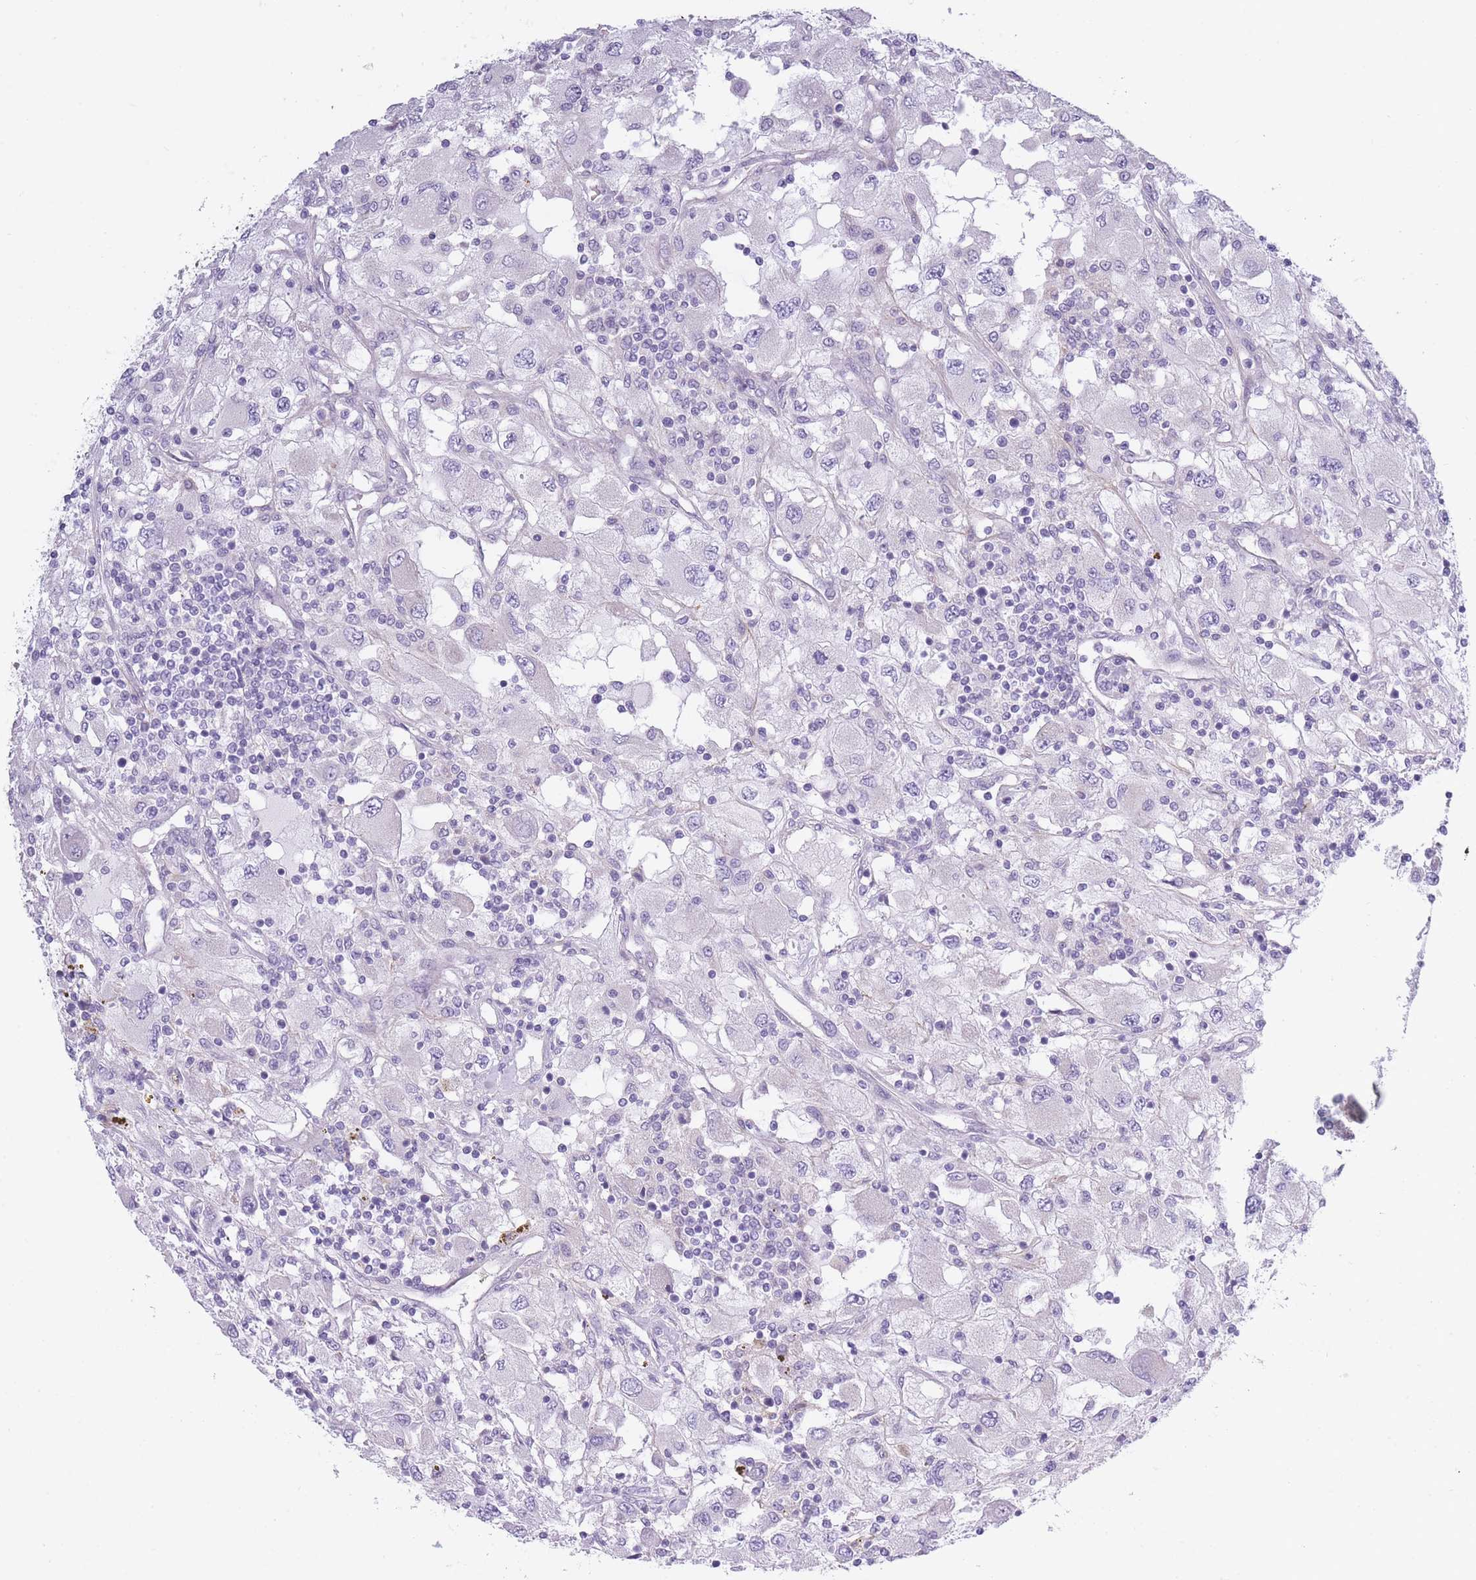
{"staining": {"intensity": "negative", "quantity": "none", "location": "none"}, "tissue": "renal cancer", "cell_type": "Tumor cells", "image_type": "cancer", "snomed": [{"axis": "morphology", "description": "Adenocarcinoma, NOS"}, {"axis": "topography", "description": "Kidney"}], "caption": "Adenocarcinoma (renal) was stained to show a protein in brown. There is no significant positivity in tumor cells. (Brightfield microscopy of DAB (3,3'-diaminobenzidine) immunohistochemistry at high magnification).", "gene": "AP3M2", "patient": {"sex": "female", "age": 67}}